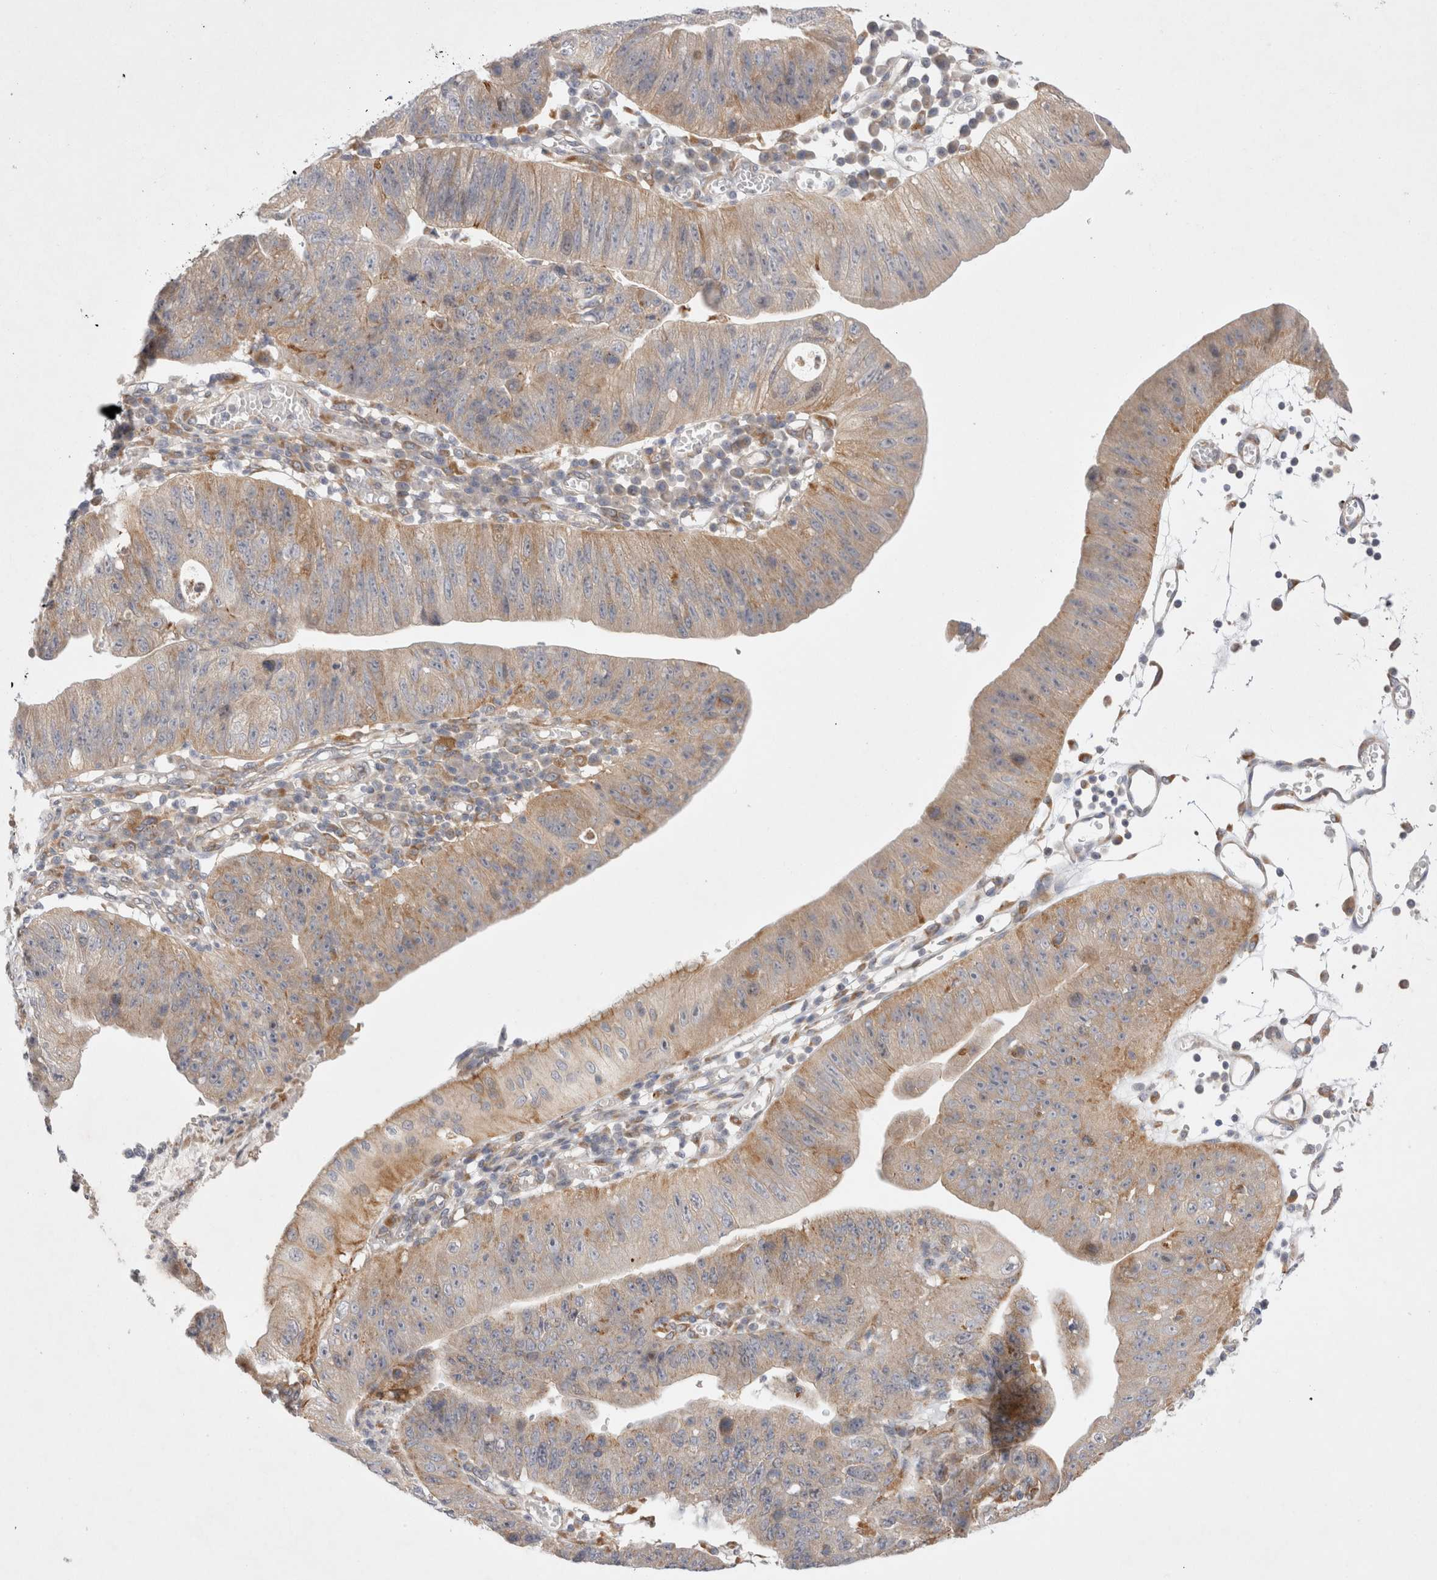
{"staining": {"intensity": "moderate", "quantity": "25%-75%", "location": "cytoplasmic/membranous"}, "tissue": "stomach cancer", "cell_type": "Tumor cells", "image_type": "cancer", "snomed": [{"axis": "morphology", "description": "Adenocarcinoma, NOS"}, {"axis": "topography", "description": "Stomach"}], "caption": "A histopathology image of human stomach cancer (adenocarcinoma) stained for a protein exhibits moderate cytoplasmic/membranous brown staining in tumor cells.", "gene": "NPC1", "patient": {"sex": "male", "age": 59}}